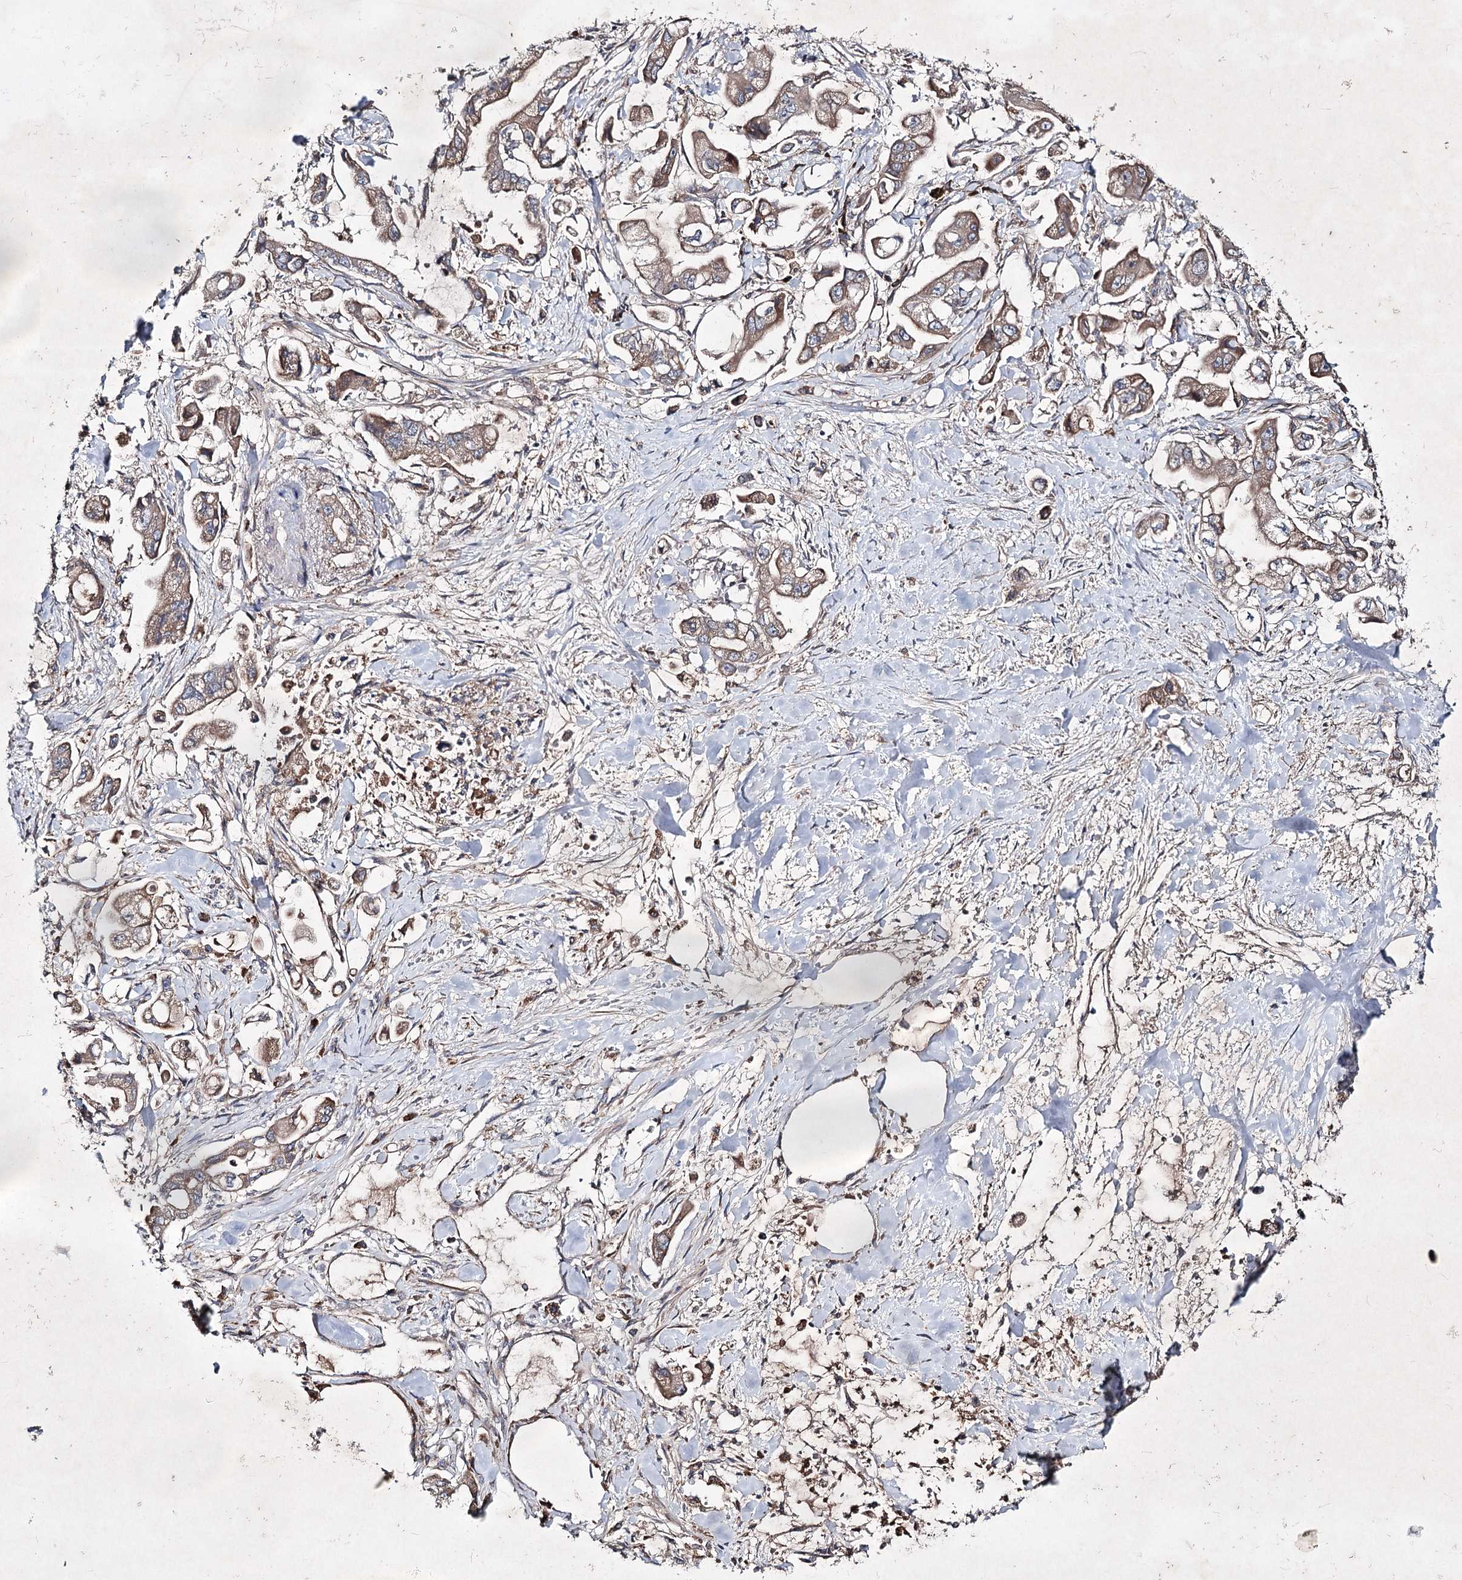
{"staining": {"intensity": "weak", "quantity": ">75%", "location": "cytoplasmic/membranous"}, "tissue": "stomach cancer", "cell_type": "Tumor cells", "image_type": "cancer", "snomed": [{"axis": "morphology", "description": "Adenocarcinoma, NOS"}, {"axis": "topography", "description": "Stomach"}], "caption": "Immunohistochemistry of stomach cancer (adenocarcinoma) exhibits low levels of weak cytoplasmic/membranous staining in about >75% of tumor cells.", "gene": "ALG9", "patient": {"sex": "male", "age": 62}}